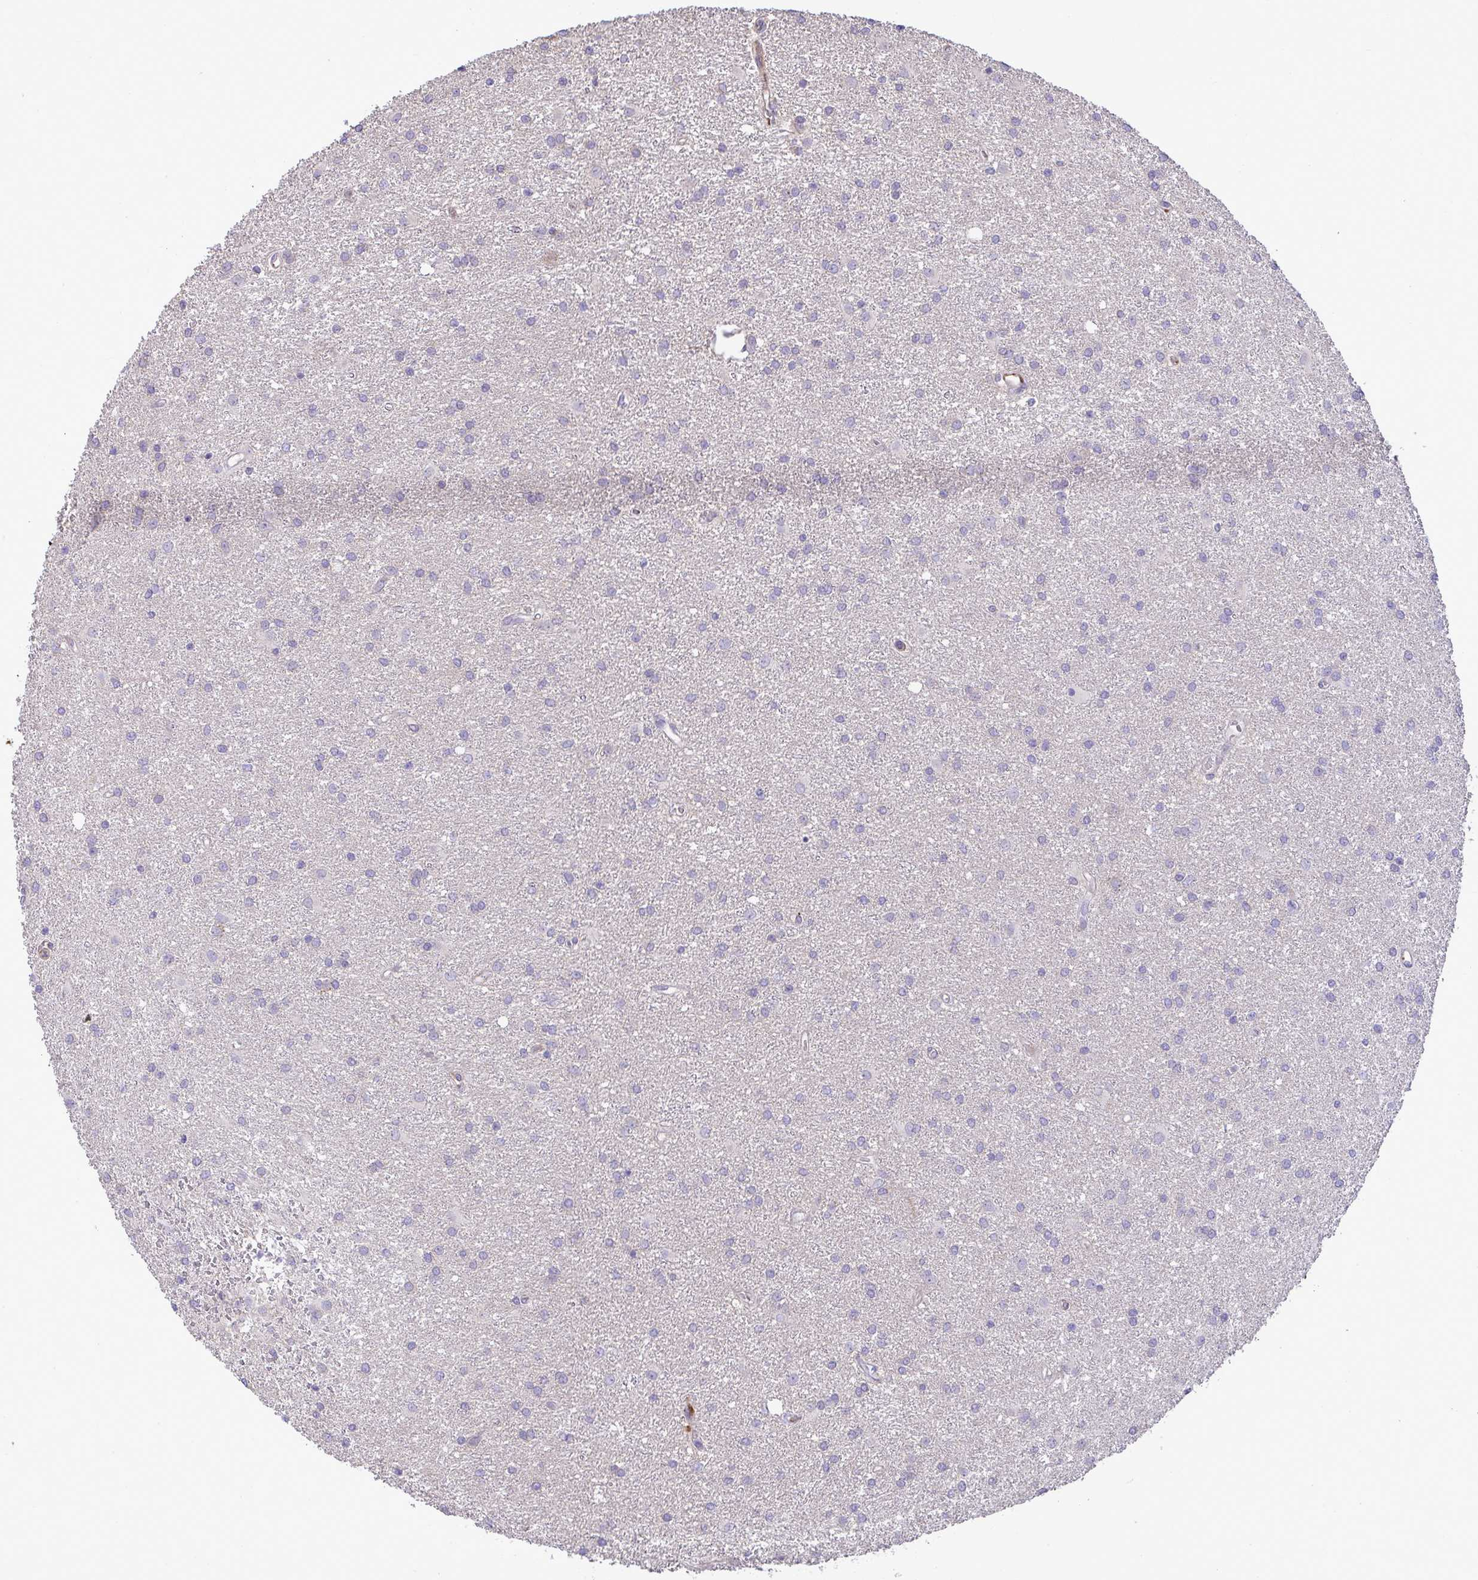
{"staining": {"intensity": "negative", "quantity": "none", "location": "none"}, "tissue": "glioma", "cell_type": "Tumor cells", "image_type": "cancer", "snomed": [{"axis": "morphology", "description": "Glioma, malignant, High grade"}, {"axis": "topography", "description": "Brain"}], "caption": "Tumor cells are negative for protein expression in human malignant glioma (high-grade).", "gene": "GRID2", "patient": {"sex": "female", "age": 50}}